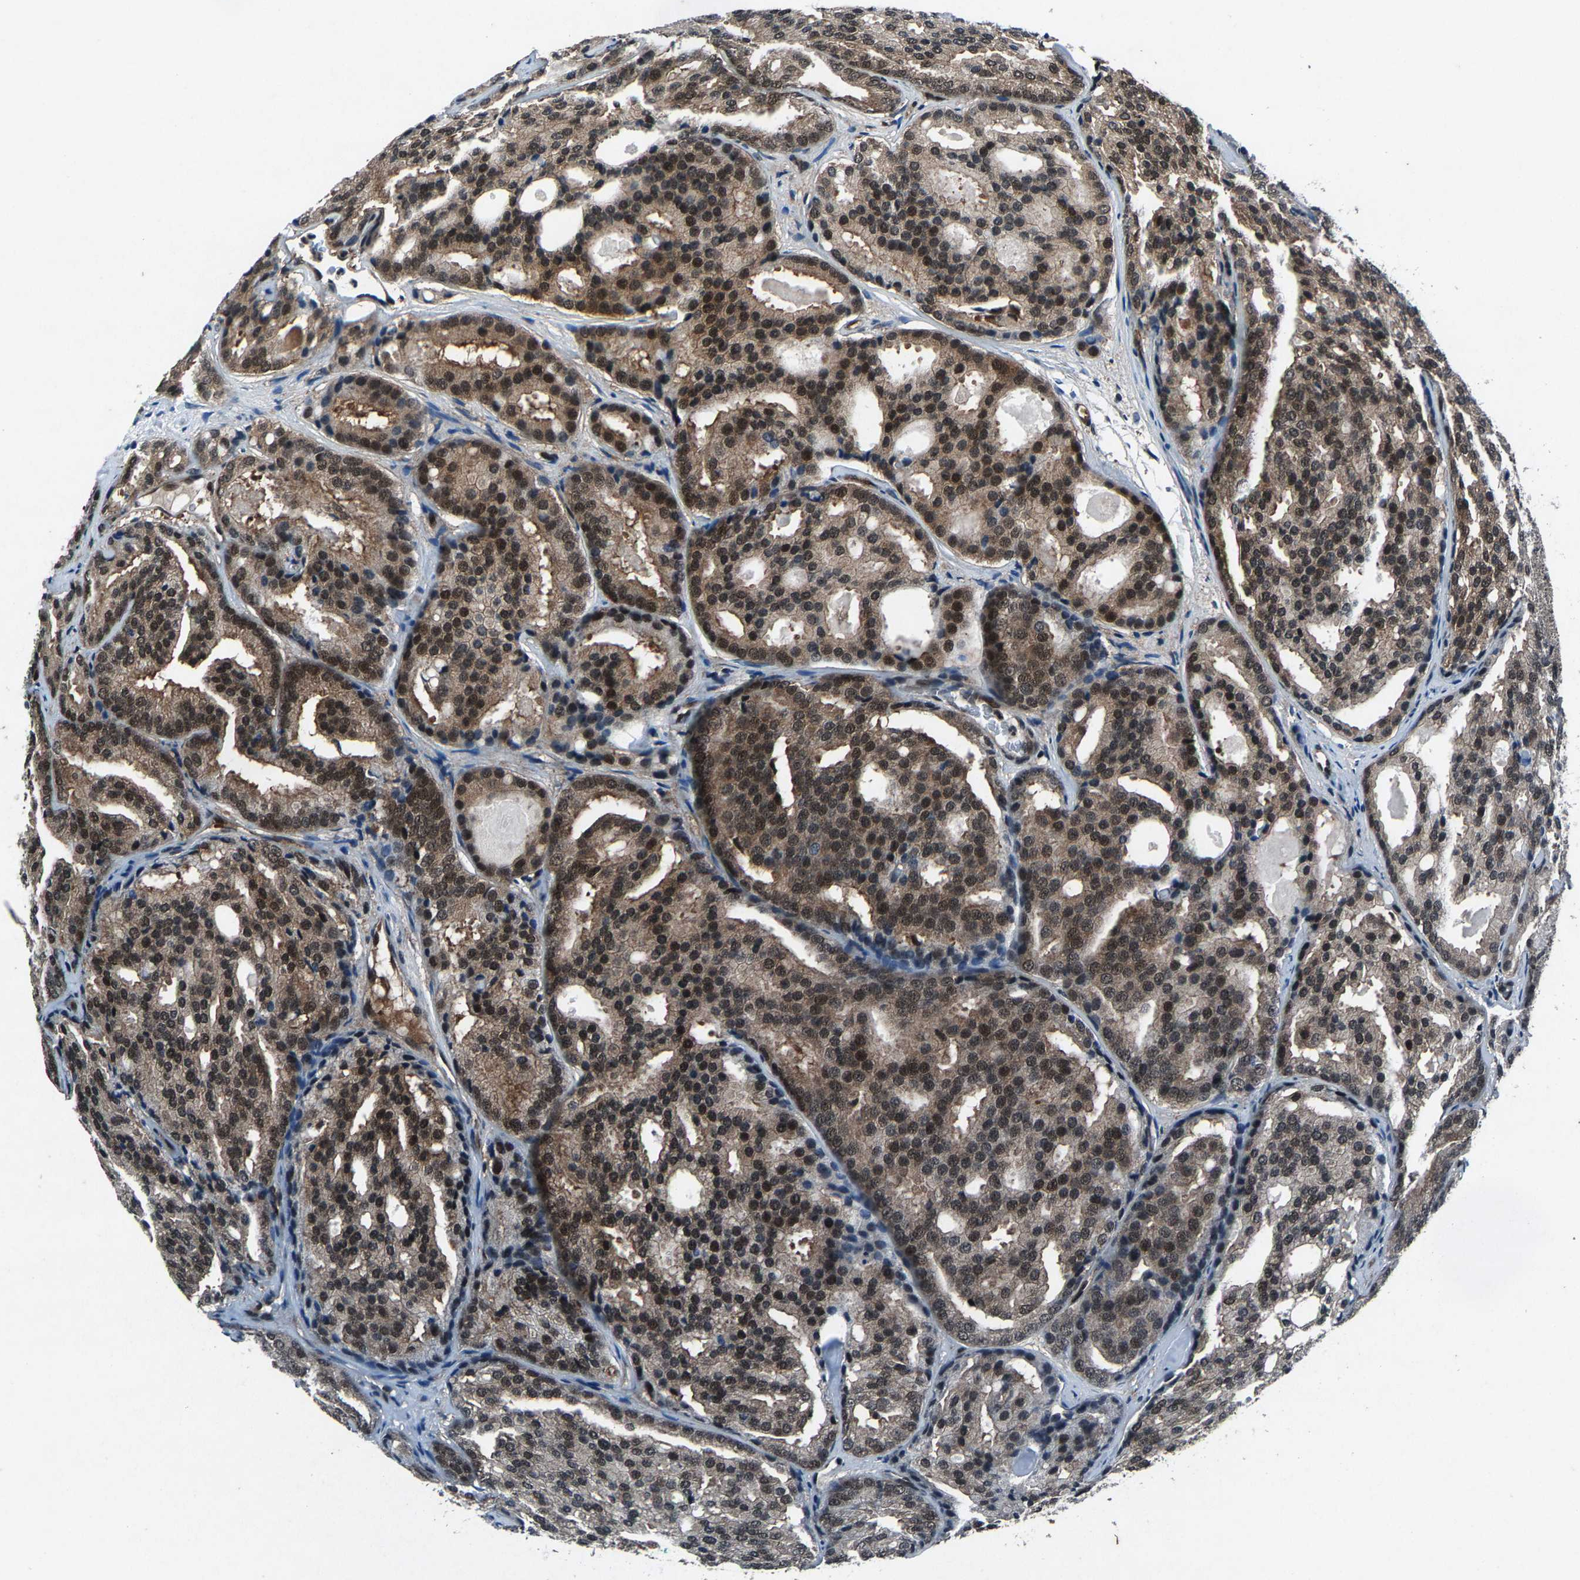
{"staining": {"intensity": "moderate", "quantity": ">75%", "location": "cytoplasmic/membranous,nuclear"}, "tissue": "prostate cancer", "cell_type": "Tumor cells", "image_type": "cancer", "snomed": [{"axis": "morphology", "description": "Adenocarcinoma, High grade"}, {"axis": "topography", "description": "Prostate"}], "caption": "A high-resolution histopathology image shows immunohistochemistry staining of prostate cancer, which reveals moderate cytoplasmic/membranous and nuclear positivity in about >75% of tumor cells.", "gene": "ATXN3", "patient": {"sex": "male", "age": 64}}